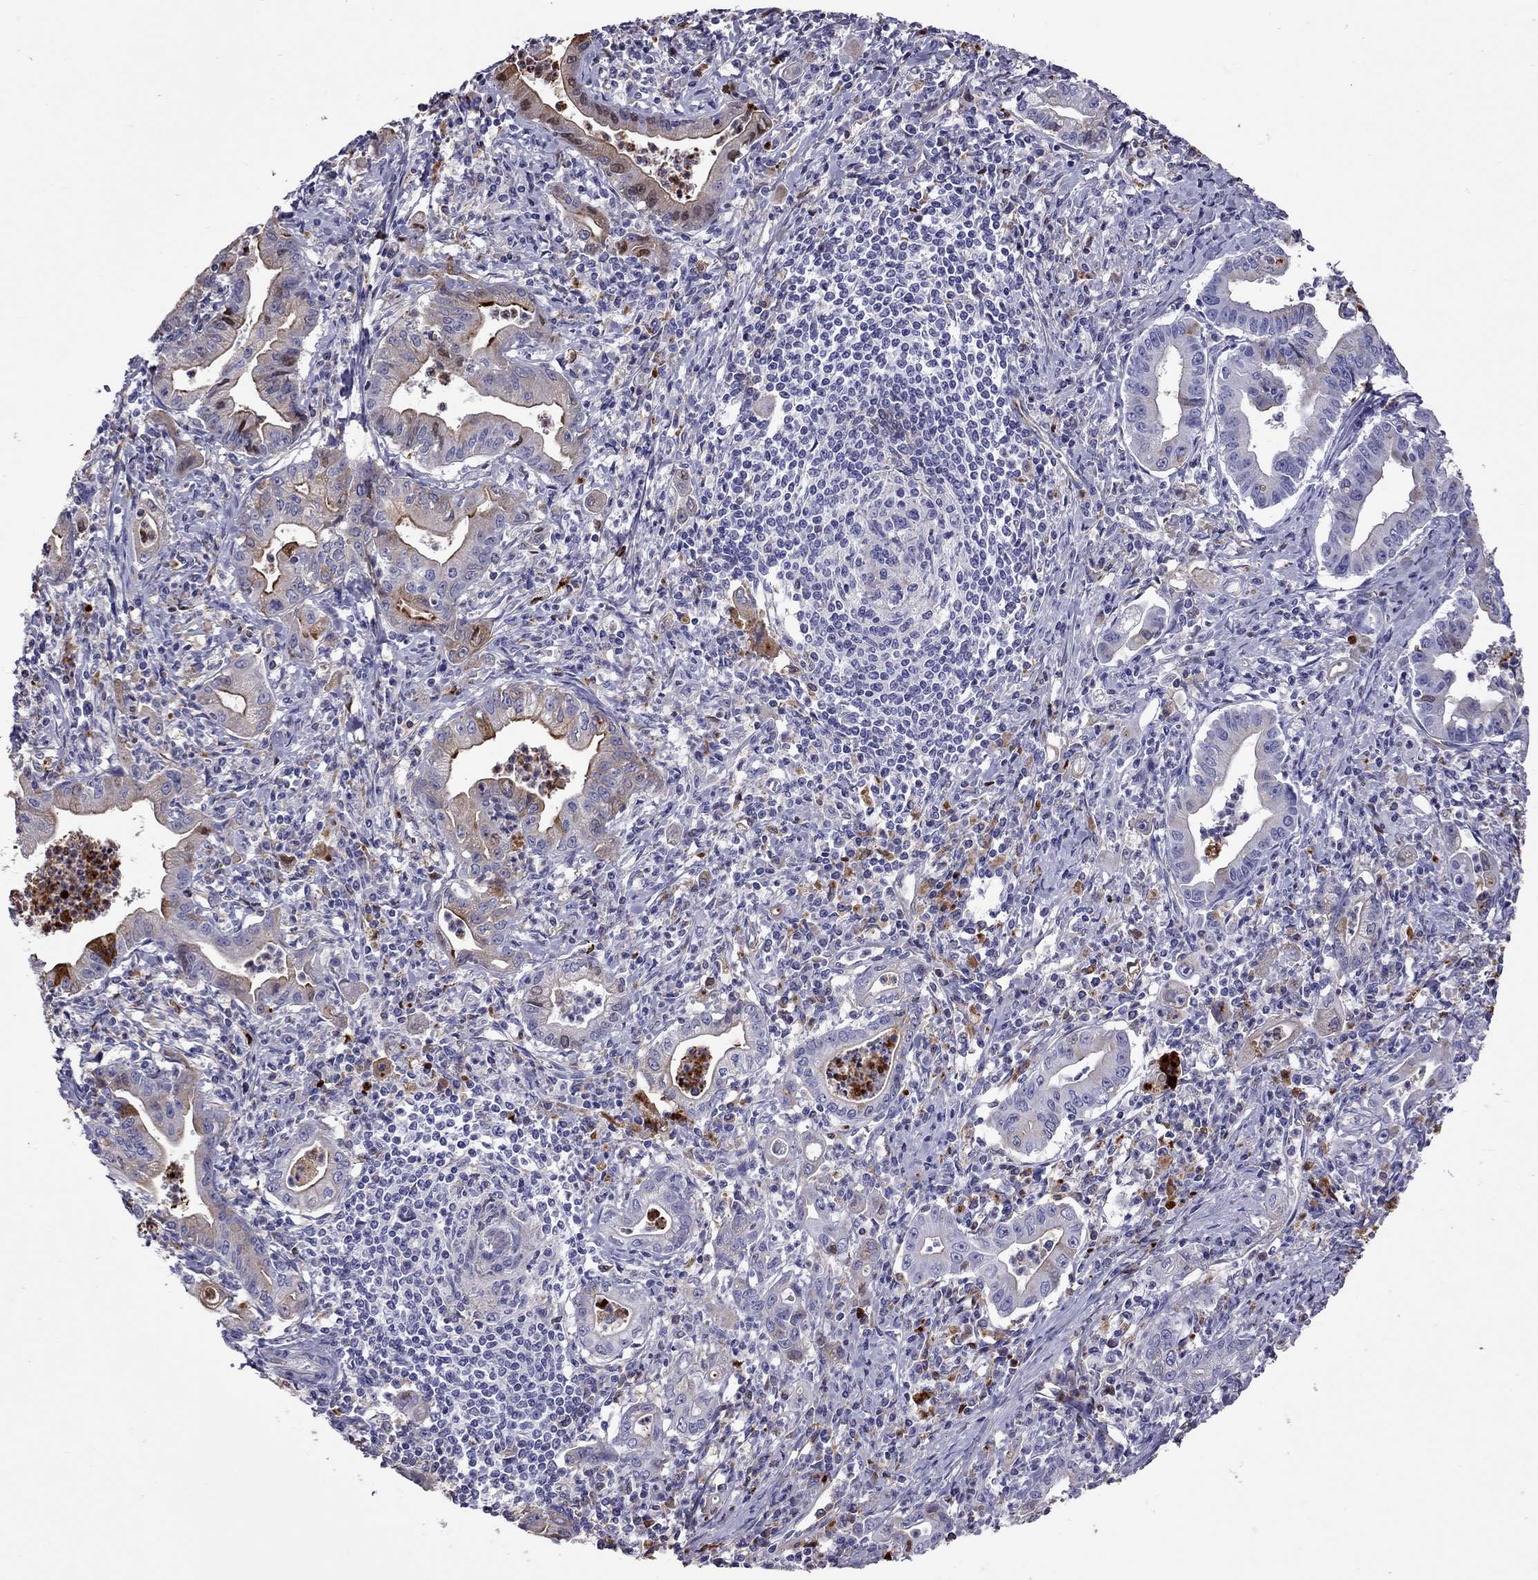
{"staining": {"intensity": "moderate", "quantity": "<25%", "location": "cytoplasmic/membranous"}, "tissue": "stomach cancer", "cell_type": "Tumor cells", "image_type": "cancer", "snomed": [{"axis": "morphology", "description": "Adenocarcinoma, NOS"}, {"axis": "topography", "description": "Stomach, upper"}], "caption": "Stomach cancer (adenocarcinoma) stained with DAB (3,3'-diaminobenzidine) immunohistochemistry (IHC) displays low levels of moderate cytoplasmic/membranous staining in about <25% of tumor cells. (DAB IHC with brightfield microscopy, high magnification).", "gene": "SERPINA3", "patient": {"sex": "female", "age": 79}}